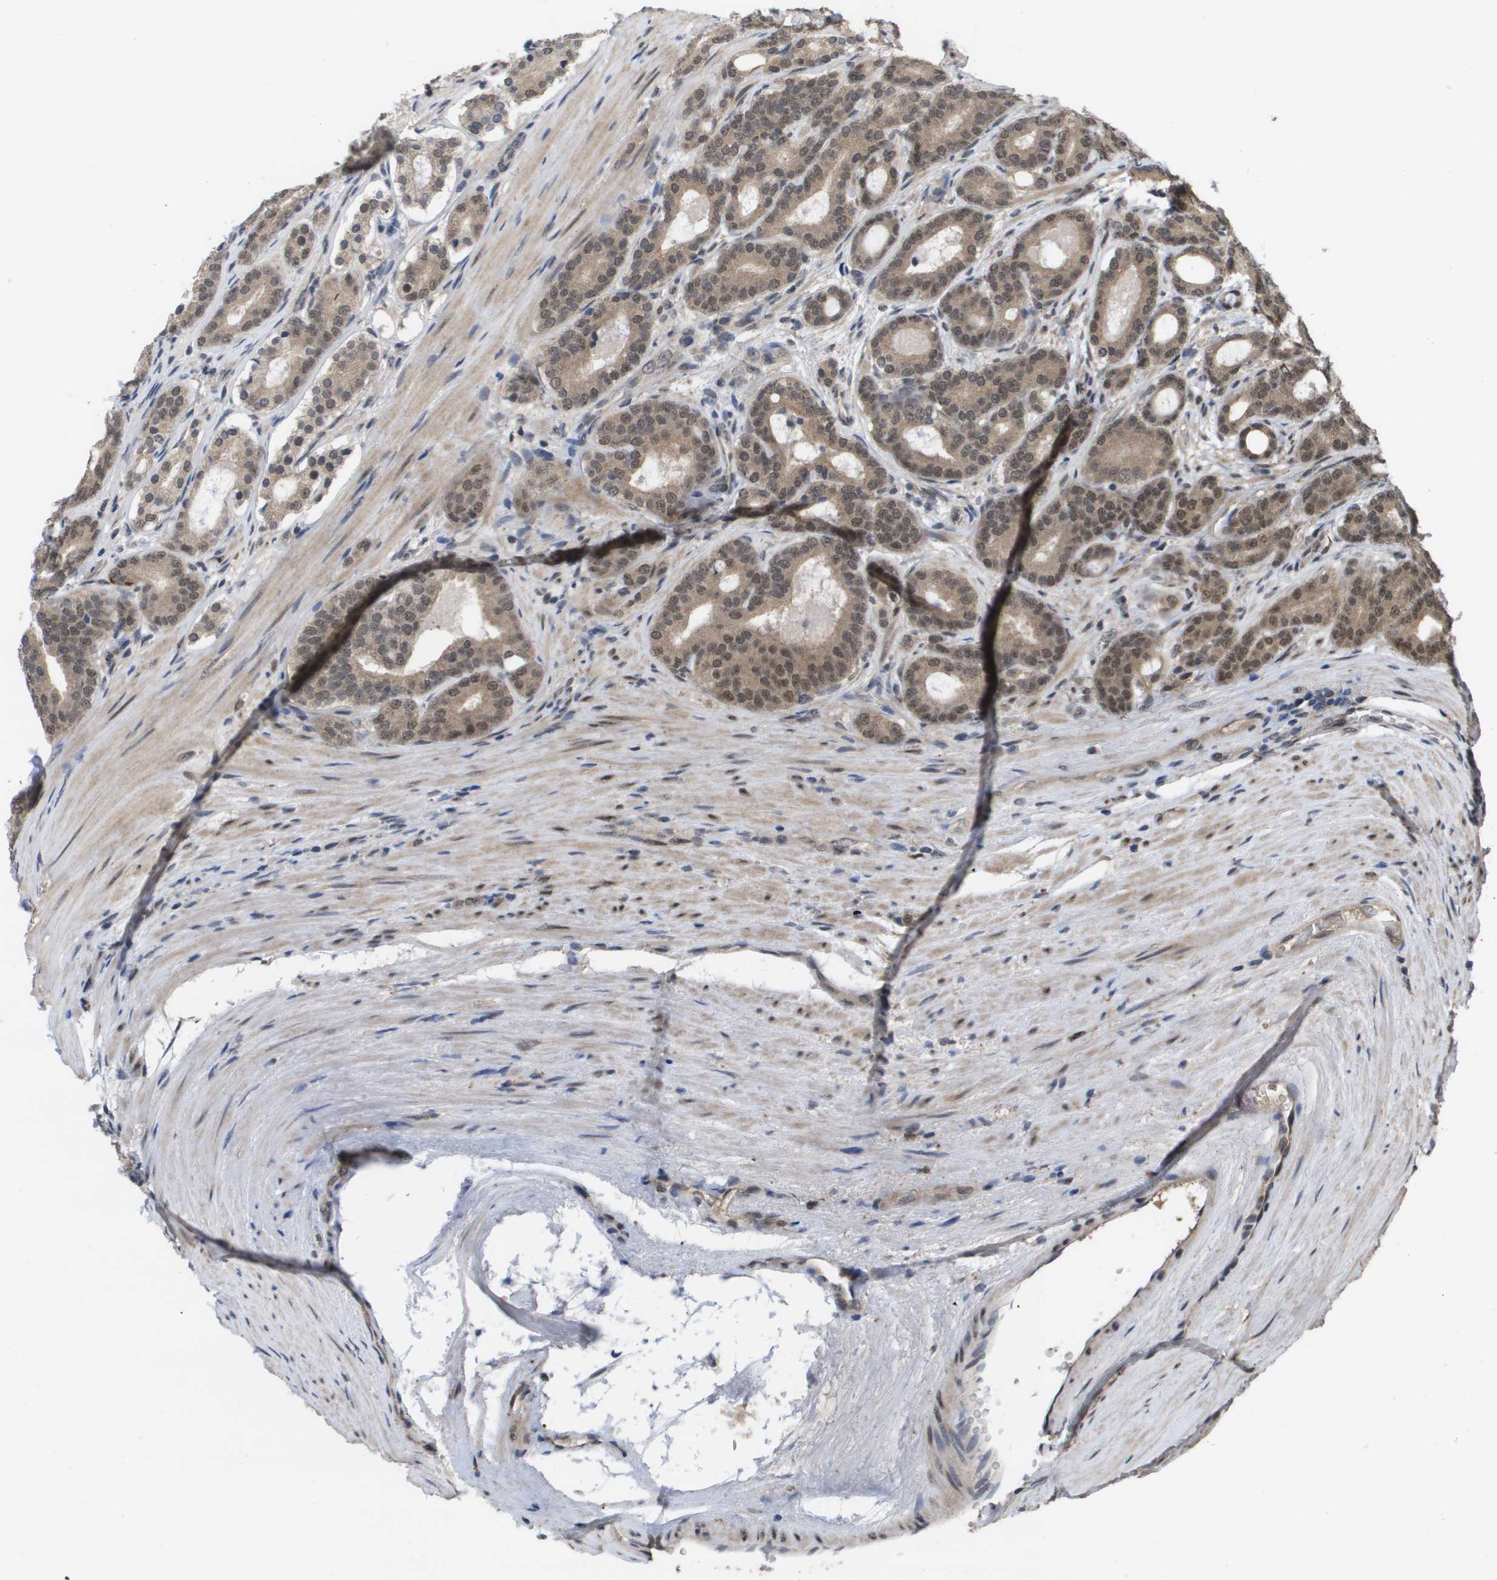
{"staining": {"intensity": "moderate", "quantity": ">75%", "location": "cytoplasmic/membranous,nuclear"}, "tissue": "prostate cancer", "cell_type": "Tumor cells", "image_type": "cancer", "snomed": [{"axis": "morphology", "description": "Adenocarcinoma, High grade"}, {"axis": "topography", "description": "Prostate"}], "caption": "Moderate cytoplasmic/membranous and nuclear expression for a protein is present in approximately >75% of tumor cells of high-grade adenocarcinoma (prostate) using immunohistochemistry.", "gene": "AMBRA1", "patient": {"sex": "male", "age": 60}}